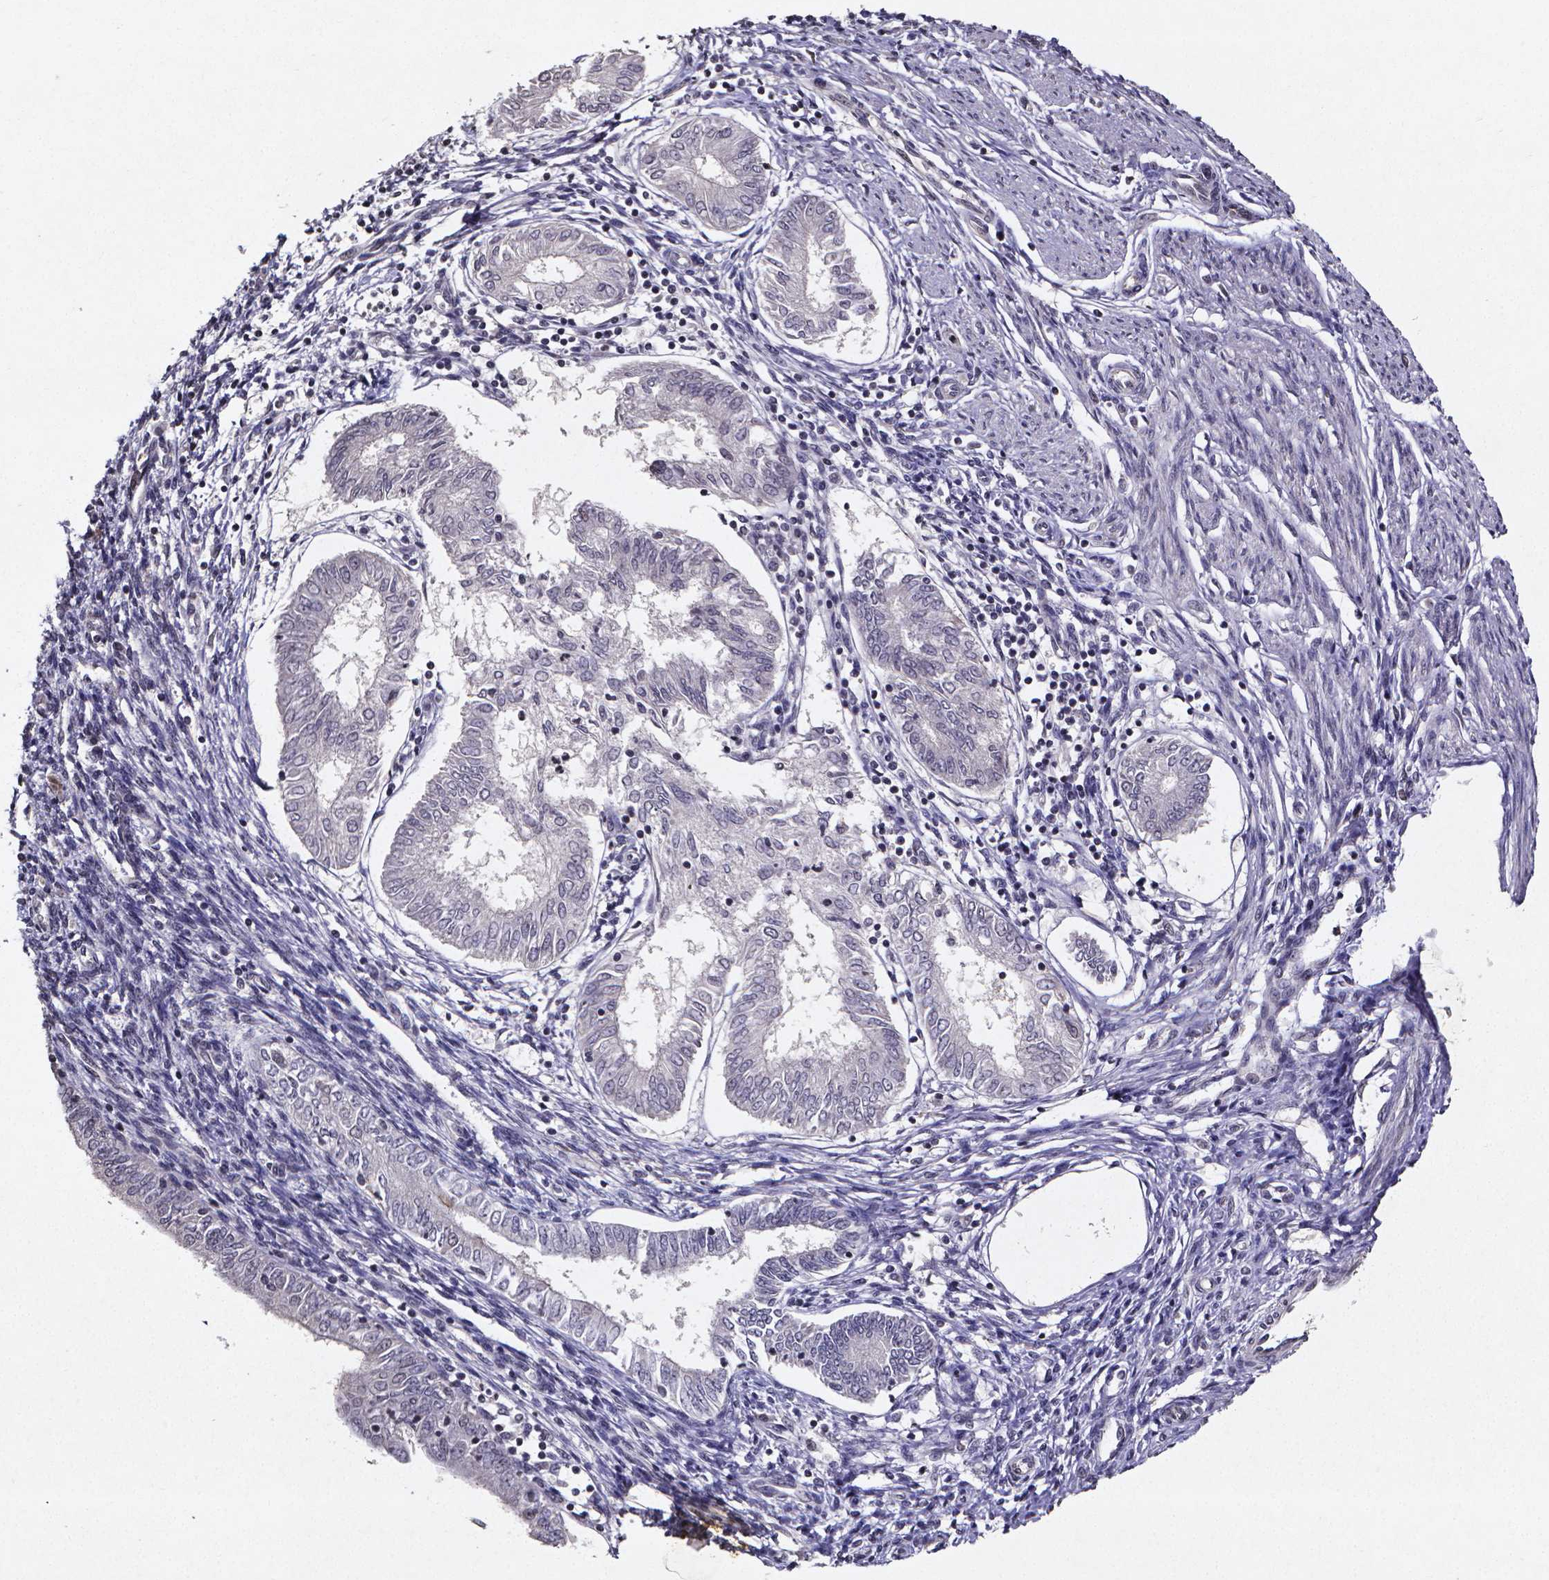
{"staining": {"intensity": "negative", "quantity": "none", "location": "none"}, "tissue": "endometrial cancer", "cell_type": "Tumor cells", "image_type": "cancer", "snomed": [{"axis": "morphology", "description": "Adenocarcinoma, NOS"}, {"axis": "topography", "description": "Endometrium"}], "caption": "The micrograph displays no staining of tumor cells in endometrial cancer (adenocarcinoma).", "gene": "TP73", "patient": {"sex": "female", "age": 68}}